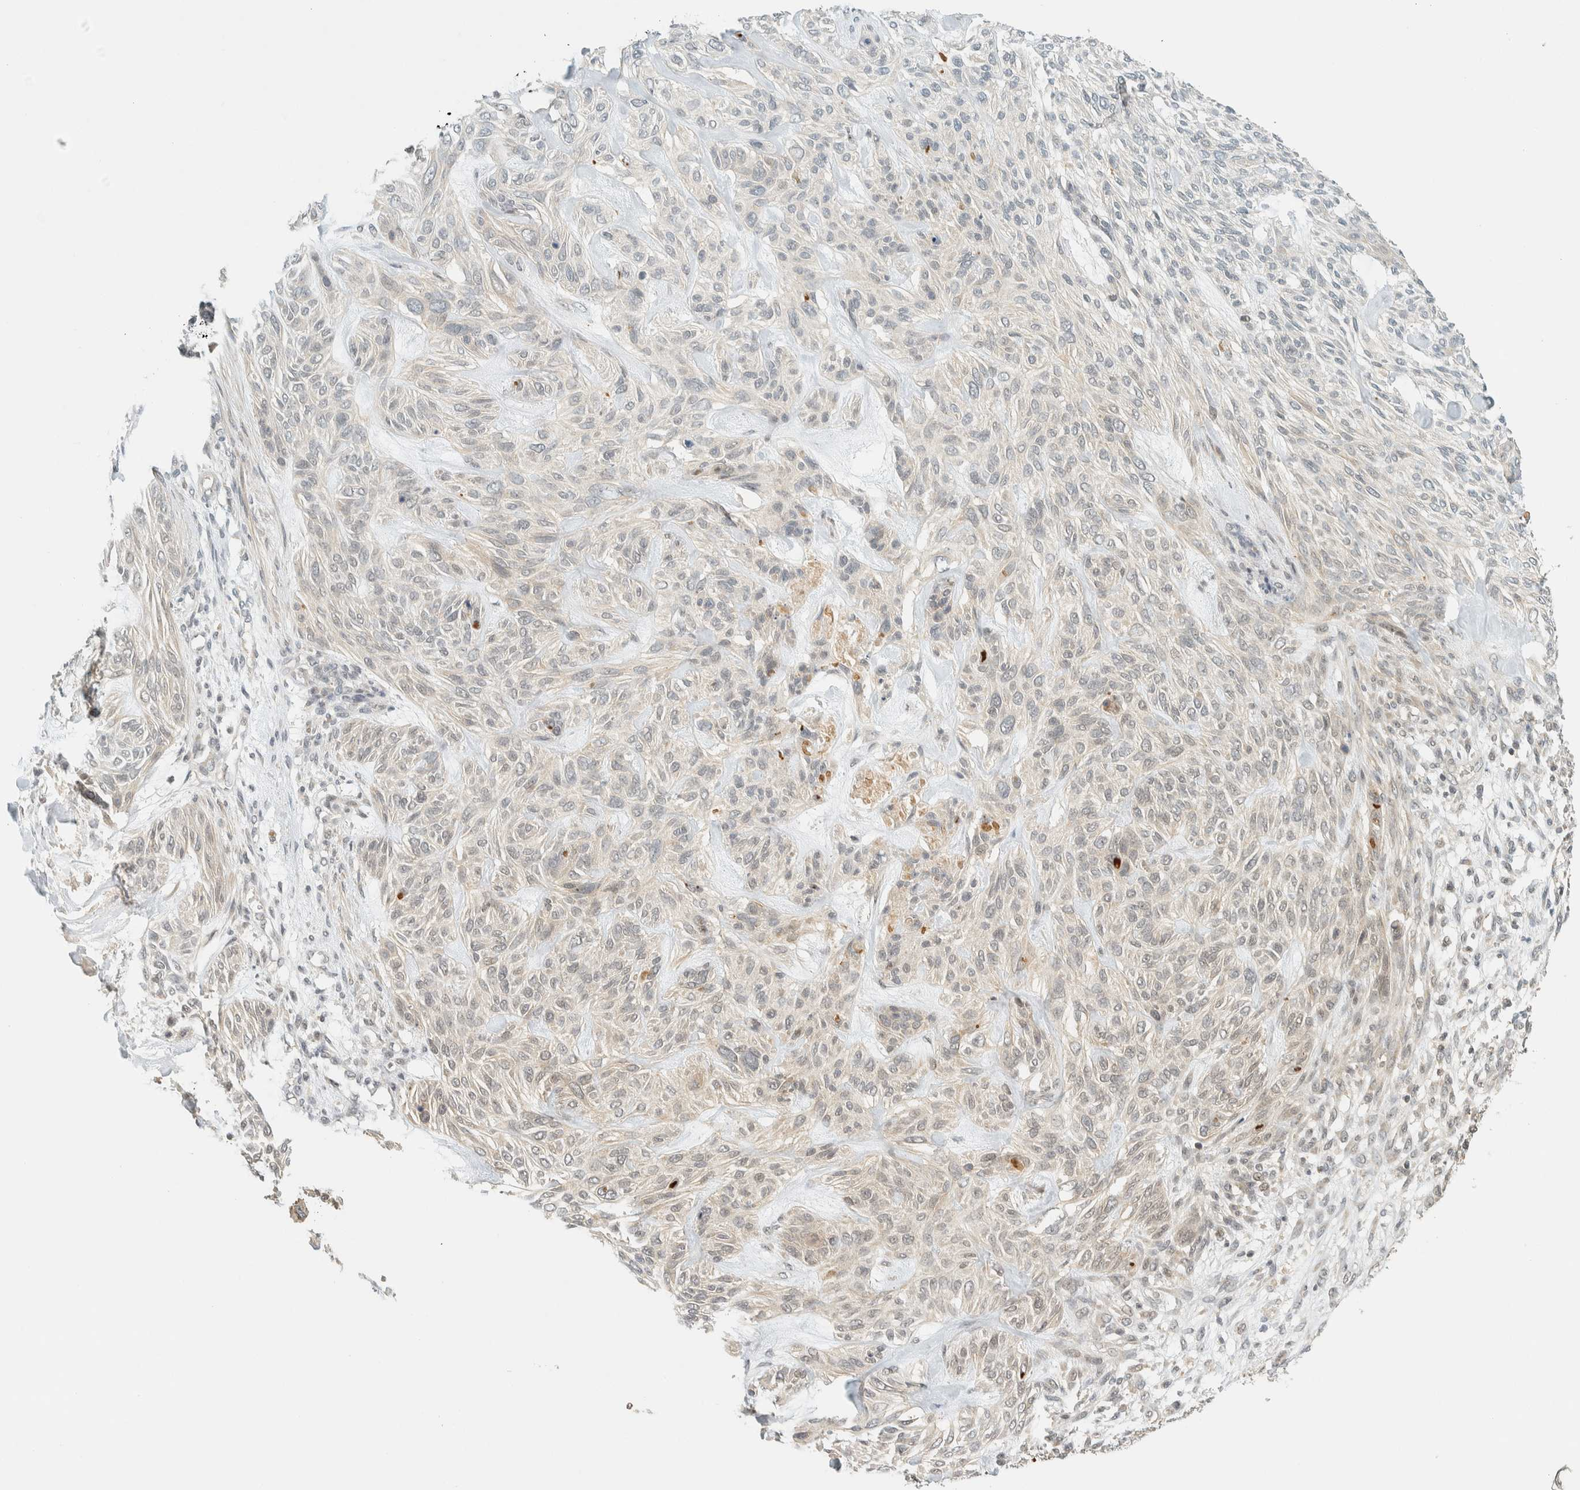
{"staining": {"intensity": "weak", "quantity": "25%-75%", "location": "cytoplasmic/membranous"}, "tissue": "skin cancer", "cell_type": "Tumor cells", "image_type": "cancer", "snomed": [{"axis": "morphology", "description": "Basal cell carcinoma"}, {"axis": "topography", "description": "Skin"}], "caption": "A high-resolution micrograph shows immunohistochemistry staining of skin cancer, which displays weak cytoplasmic/membranous staining in approximately 25%-75% of tumor cells. The protein of interest is shown in brown color, while the nuclei are stained blue.", "gene": "KIFAP3", "patient": {"sex": "male", "age": 55}}